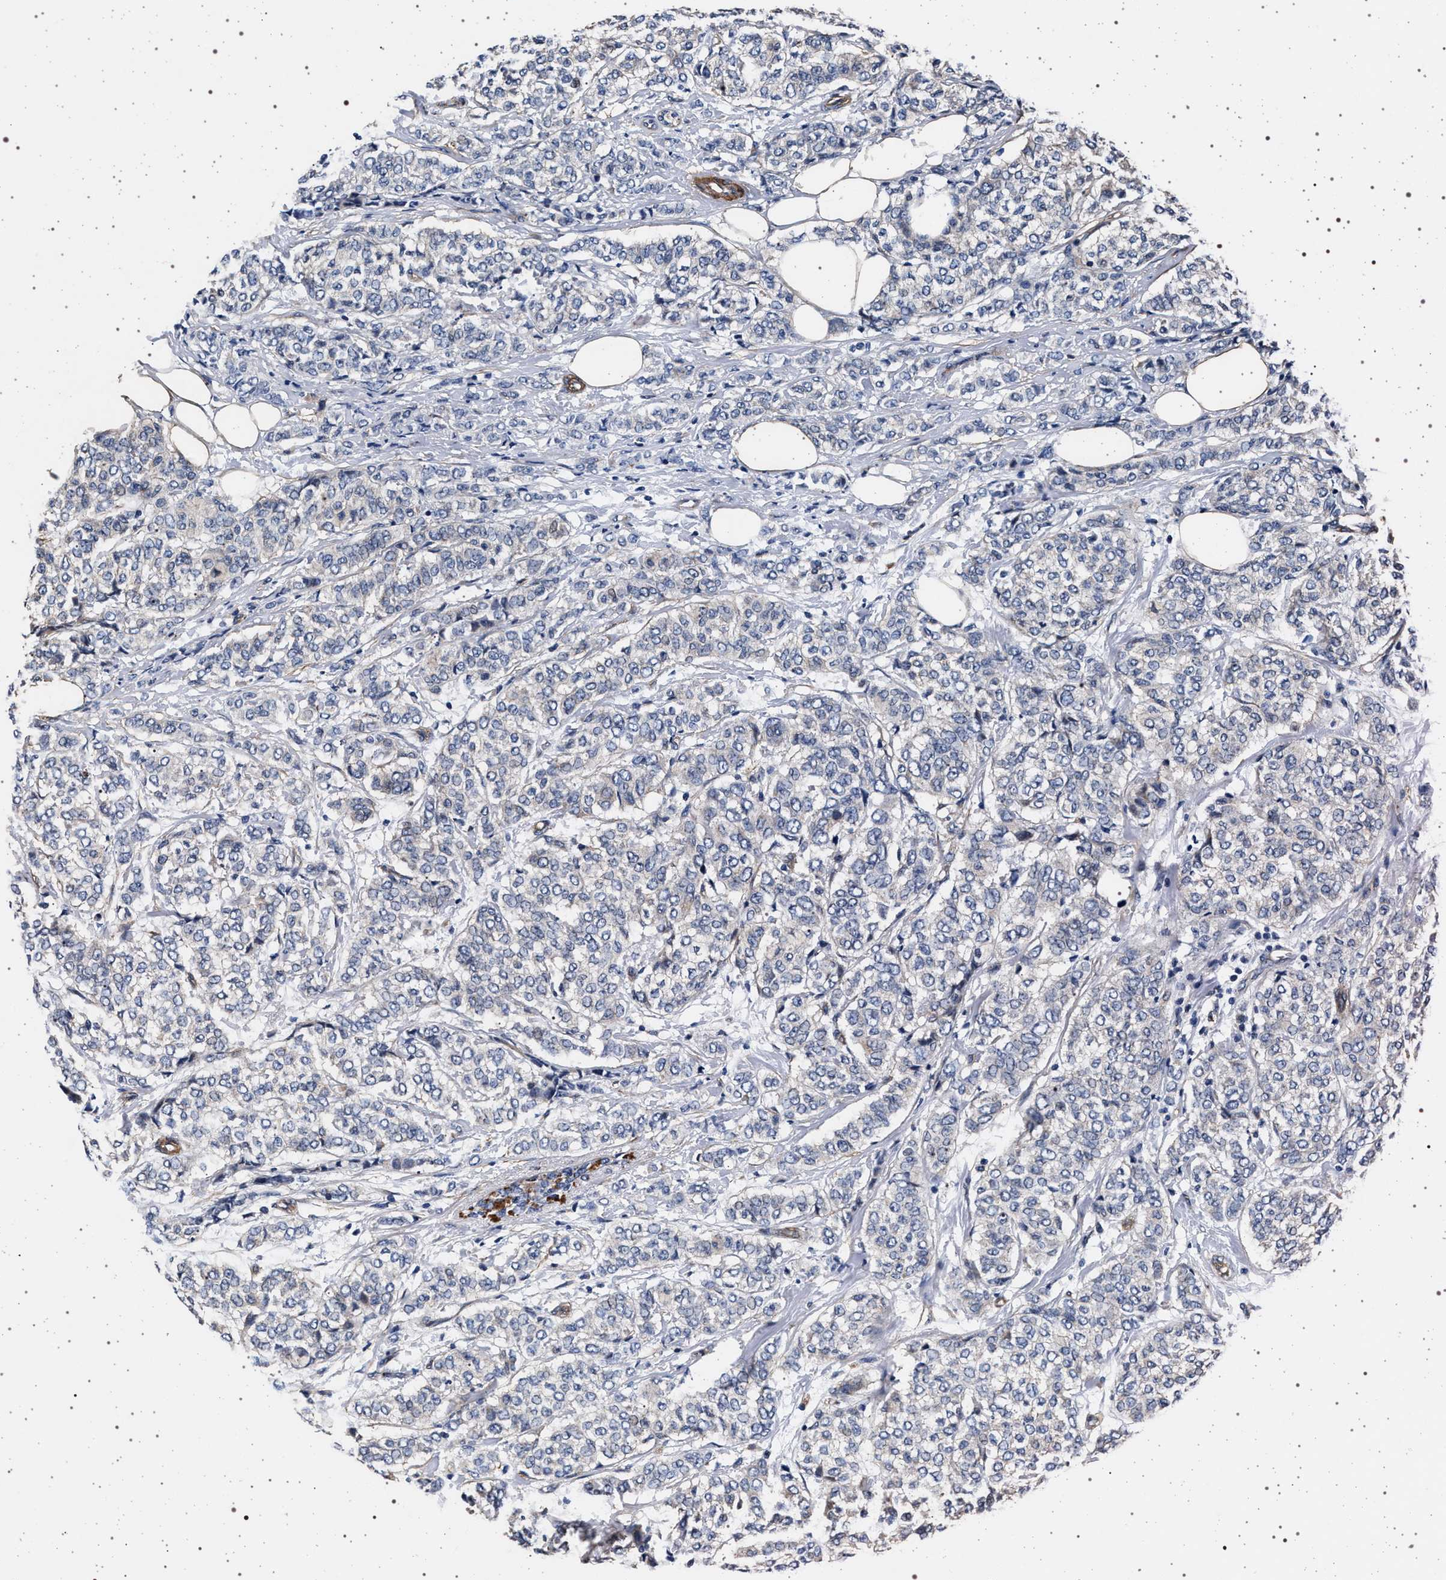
{"staining": {"intensity": "negative", "quantity": "none", "location": "none"}, "tissue": "breast cancer", "cell_type": "Tumor cells", "image_type": "cancer", "snomed": [{"axis": "morphology", "description": "Lobular carcinoma"}, {"axis": "topography", "description": "Breast"}], "caption": "Micrograph shows no protein positivity in tumor cells of breast cancer (lobular carcinoma) tissue.", "gene": "KCNK6", "patient": {"sex": "female", "age": 60}}